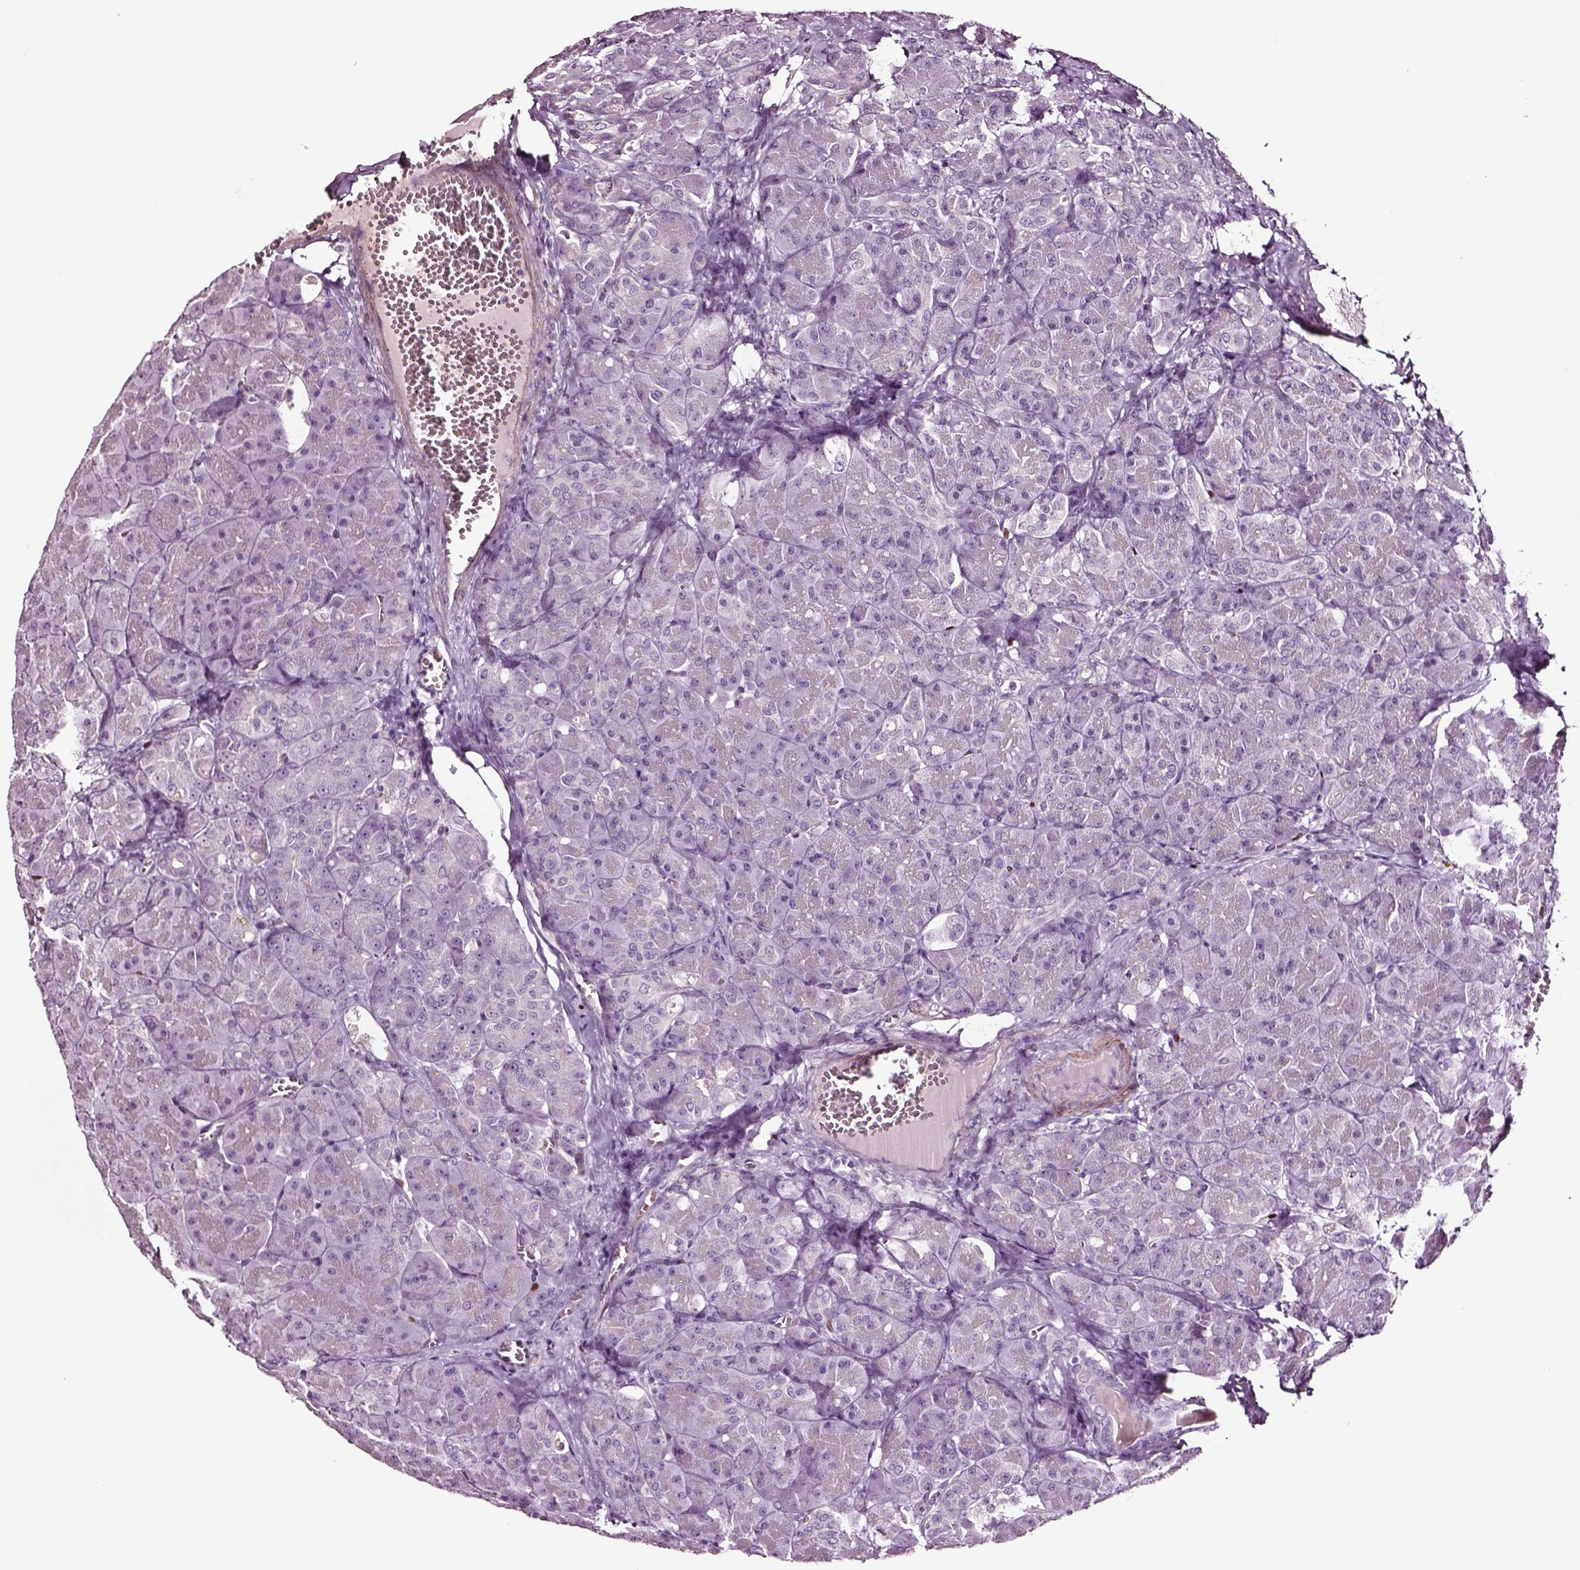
{"staining": {"intensity": "negative", "quantity": "none", "location": "none"}, "tissue": "pancreas", "cell_type": "Exocrine glandular cells", "image_type": "normal", "snomed": [{"axis": "morphology", "description": "Normal tissue, NOS"}, {"axis": "topography", "description": "Pancreas"}], "caption": "IHC of normal human pancreas exhibits no staining in exocrine glandular cells. Nuclei are stained in blue.", "gene": "SOX10", "patient": {"sex": "male", "age": 55}}